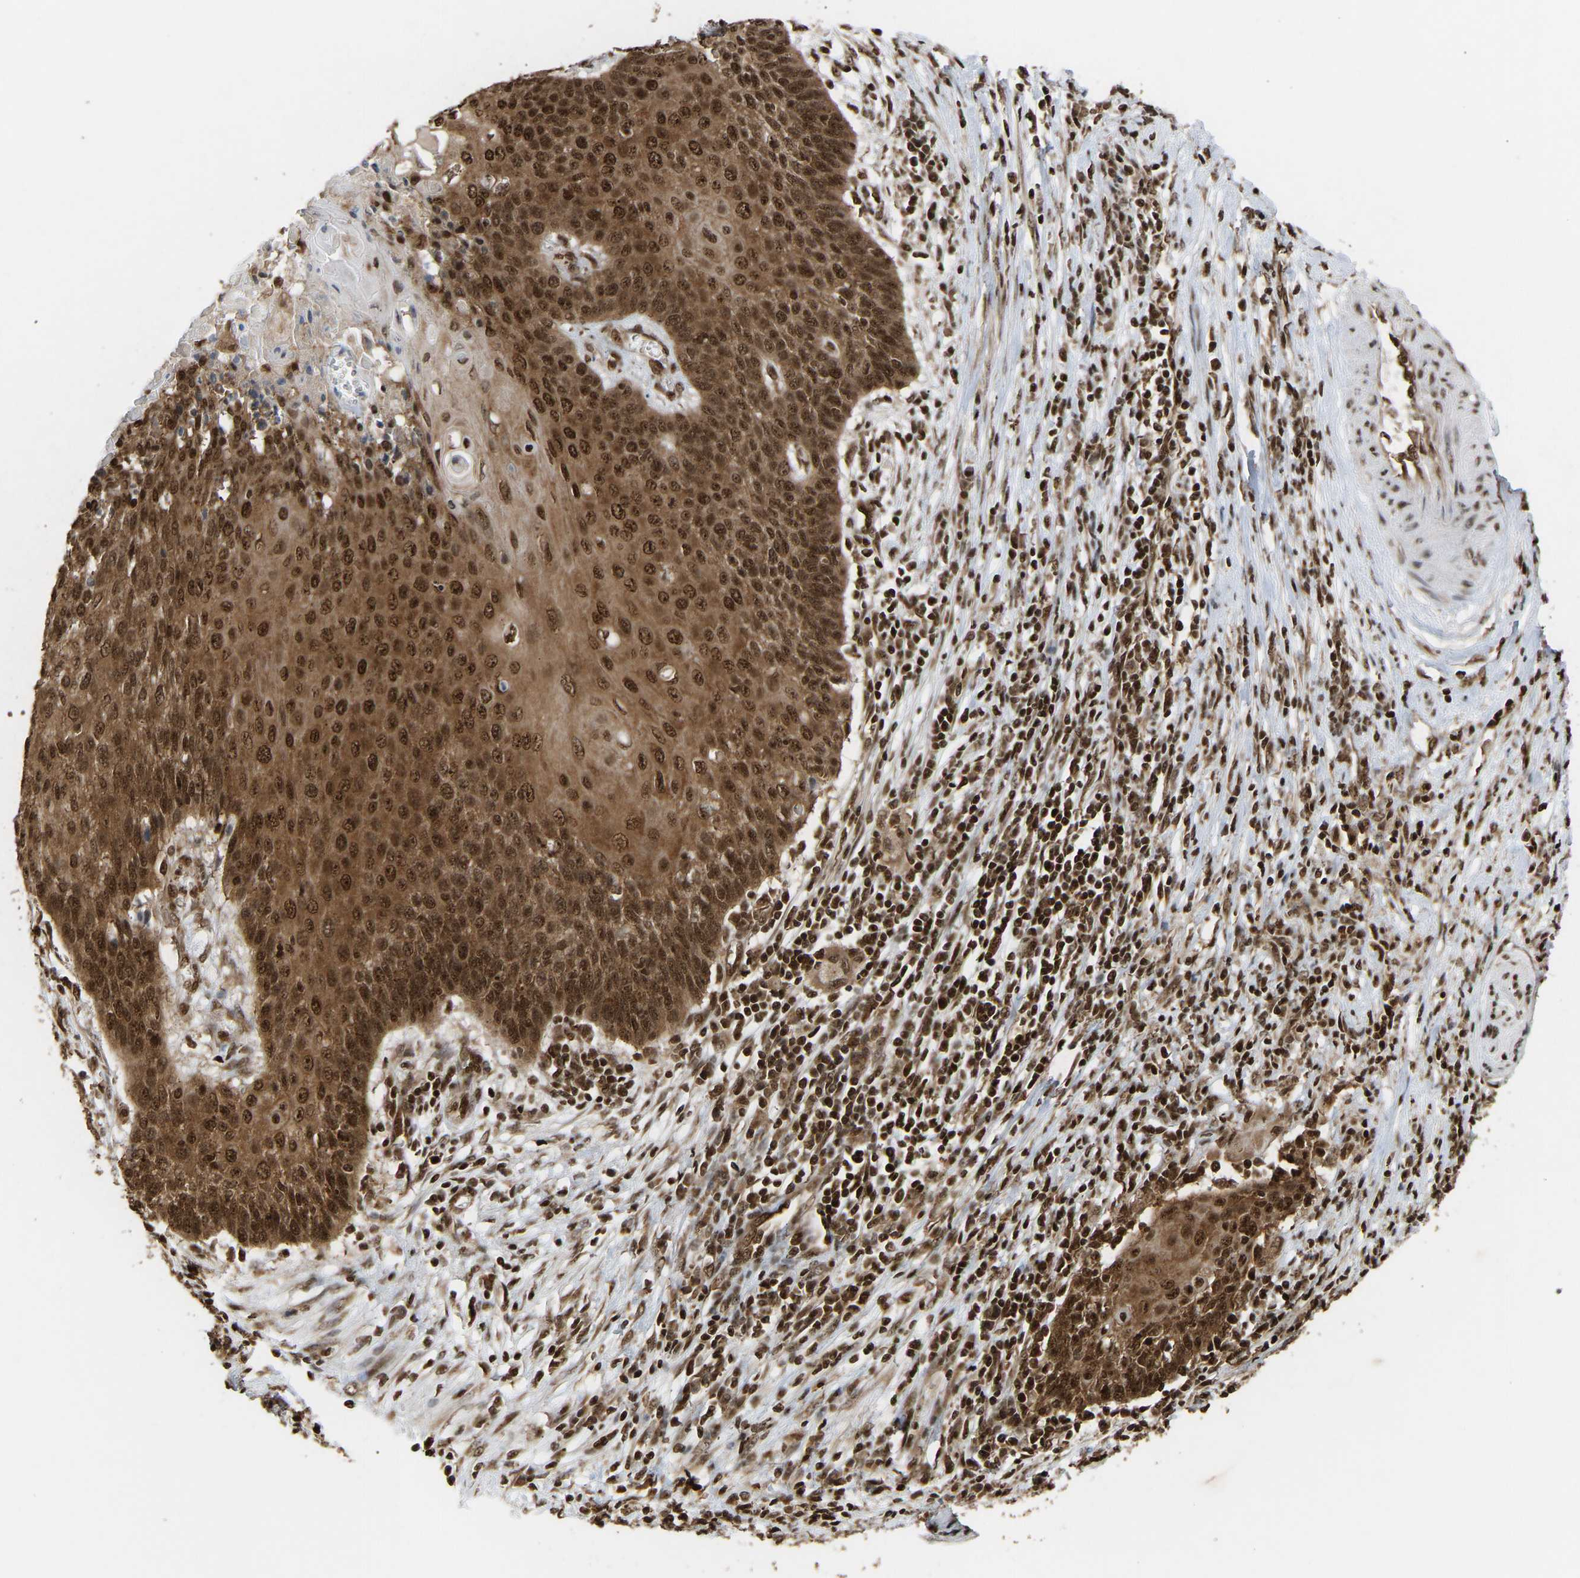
{"staining": {"intensity": "strong", "quantity": ">75%", "location": "cytoplasmic/membranous,nuclear"}, "tissue": "cervical cancer", "cell_type": "Tumor cells", "image_type": "cancer", "snomed": [{"axis": "morphology", "description": "Squamous cell carcinoma, NOS"}, {"axis": "topography", "description": "Cervix"}], "caption": "Squamous cell carcinoma (cervical) tissue displays strong cytoplasmic/membranous and nuclear staining in approximately >75% of tumor cells", "gene": "ALYREF", "patient": {"sex": "female", "age": 39}}